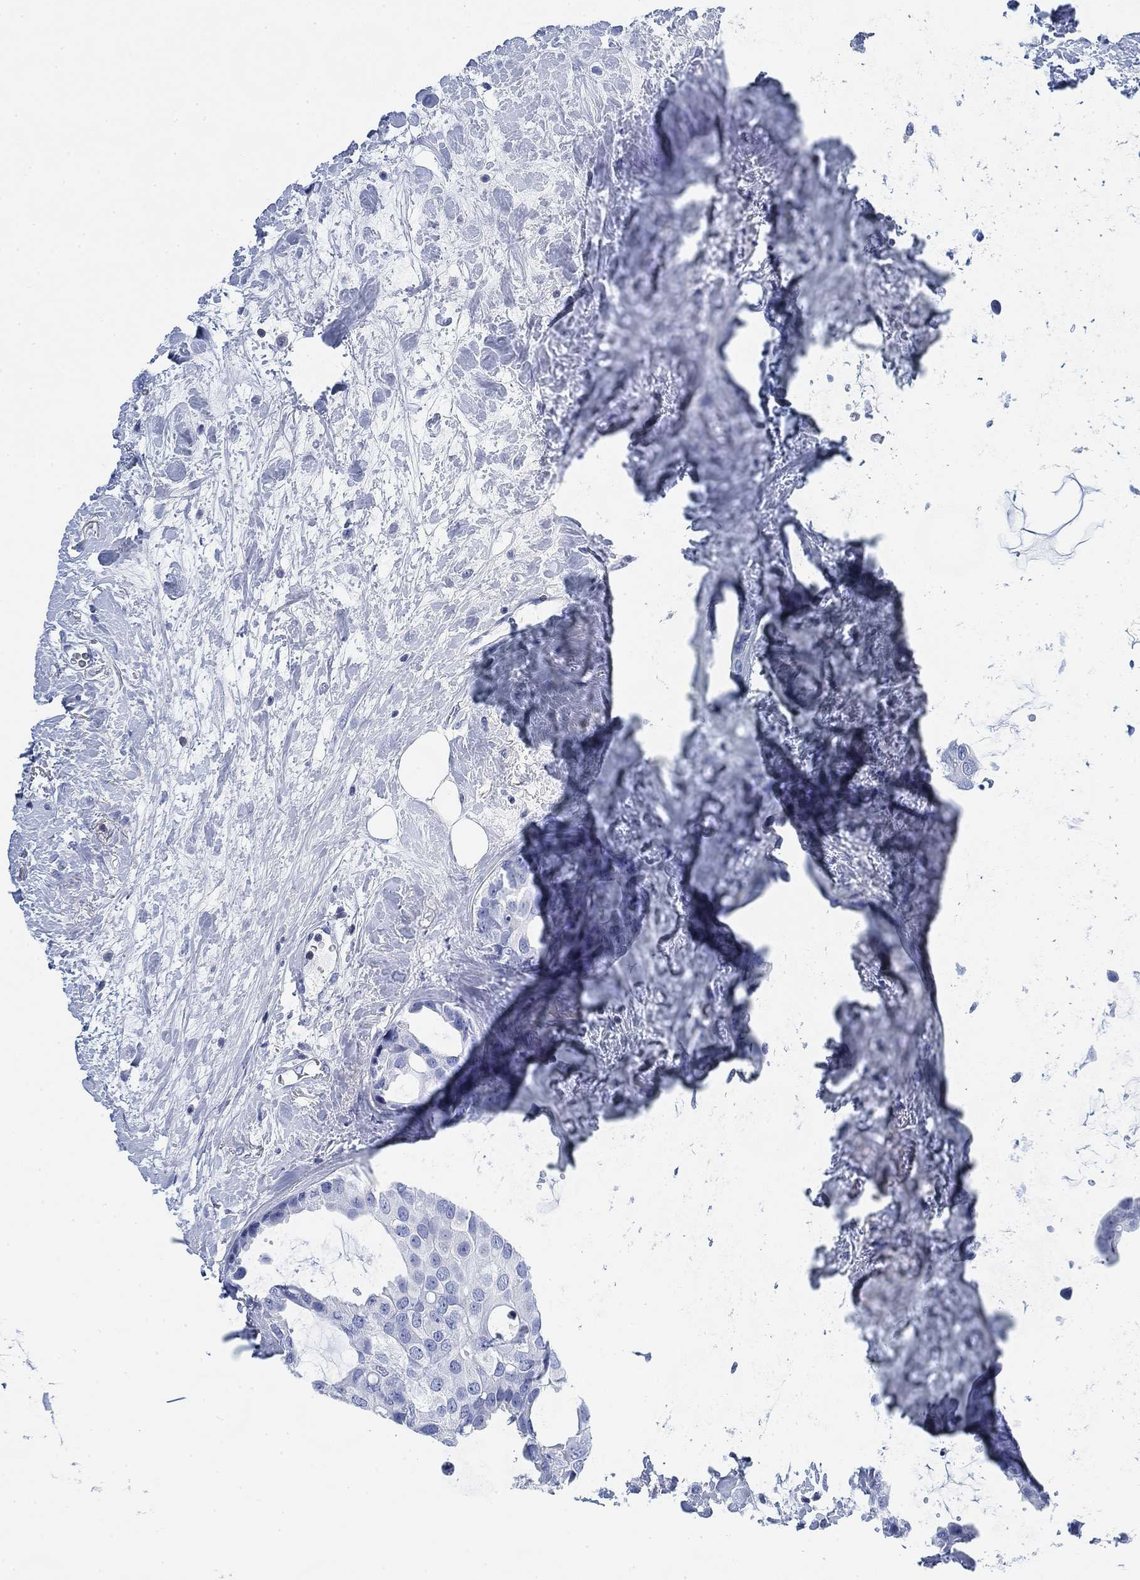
{"staining": {"intensity": "negative", "quantity": "none", "location": "none"}, "tissue": "breast cancer", "cell_type": "Tumor cells", "image_type": "cancer", "snomed": [{"axis": "morphology", "description": "Duct carcinoma"}, {"axis": "topography", "description": "Breast"}], "caption": "IHC of human infiltrating ductal carcinoma (breast) demonstrates no staining in tumor cells.", "gene": "FYB1", "patient": {"sex": "female", "age": 45}}